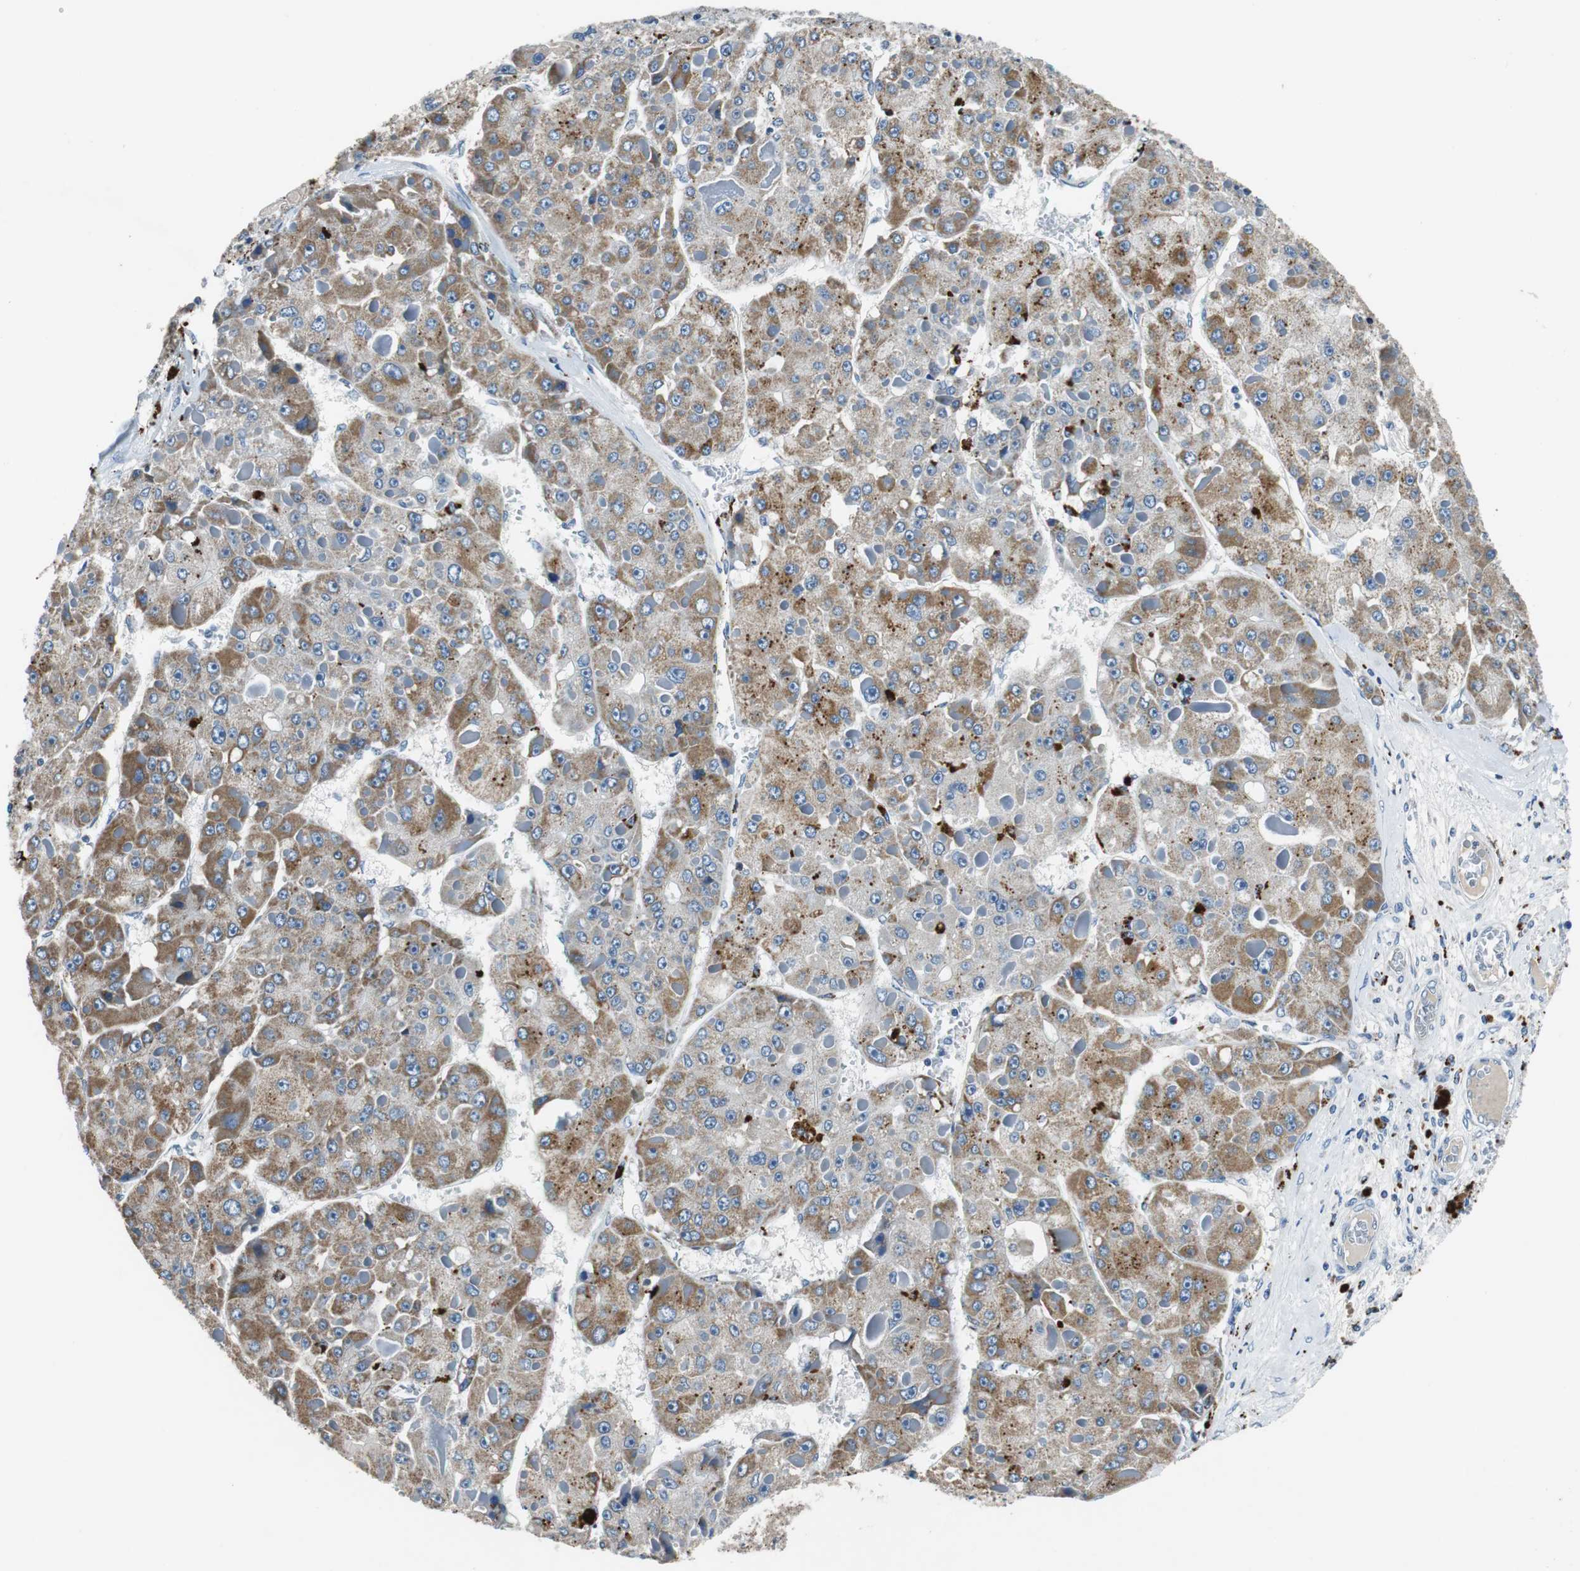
{"staining": {"intensity": "moderate", "quantity": ">75%", "location": "cytoplasmic/membranous"}, "tissue": "liver cancer", "cell_type": "Tumor cells", "image_type": "cancer", "snomed": [{"axis": "morphology", "description": "Carcinoma, Hepatocellular, NOS"}, {"axis": "topography", "description": "Liver"}], "caption": "The micrograph shows a brown stain indicating the presence of a protein in the cytoplasmic/membranous of tumor cells in hepatocellular carcinoma (liver).", "gene": "NLGN1", "patient": {"sex": "female", "age": 73}}